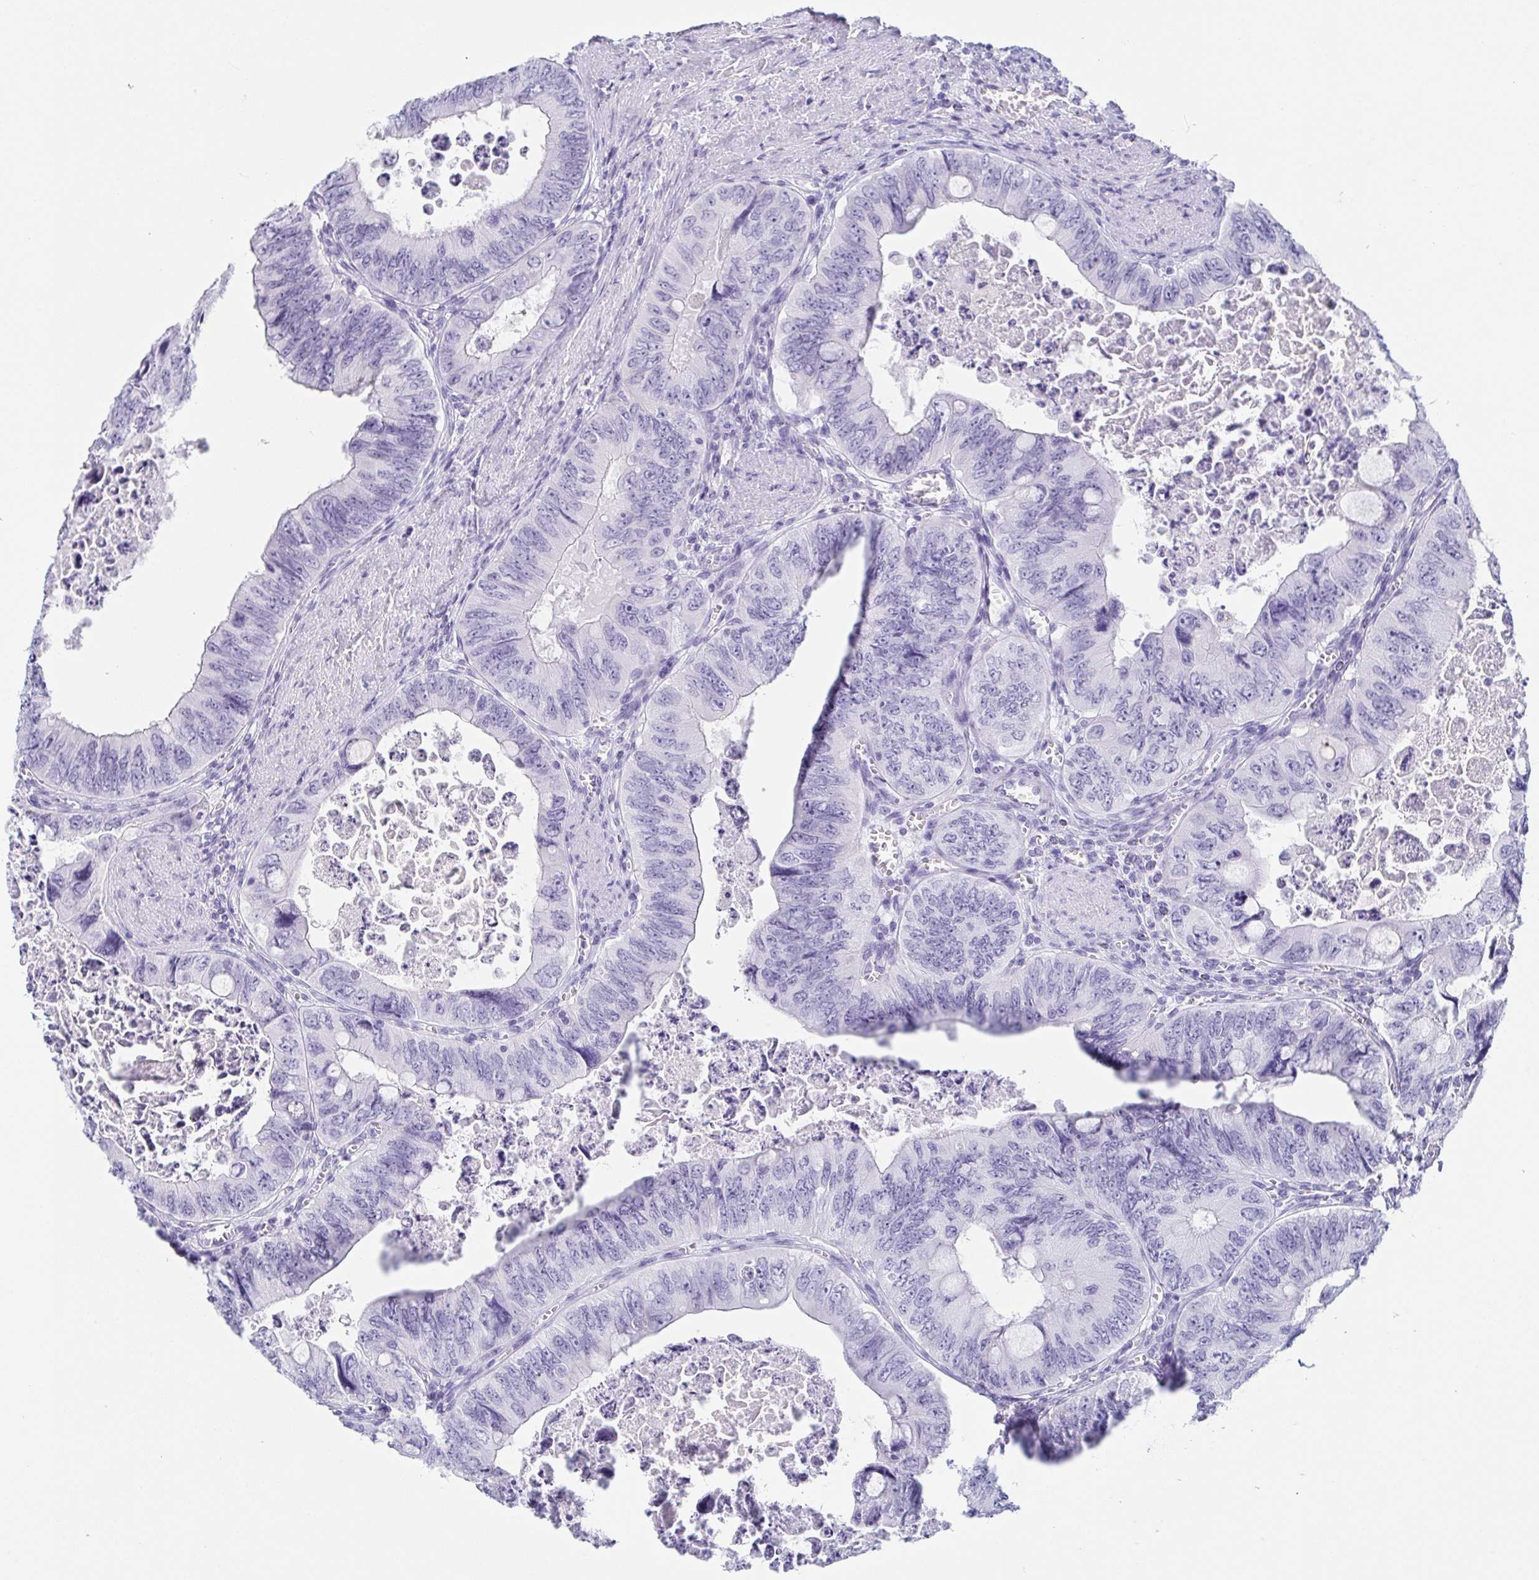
{"staining": {"intensity": "negative", "quantity": "none", "location": "none"}, "tissue": "colorectal cancer", "cell_type": "Tumor cells", "image_type": "cancer", "snomed": [{"axis": "morphology", "description": "Adenocarcinoma, NOS"}, {"axis": "topography", "description": "Colon"}], "caption": "The photomicrograph reveals no staining of tumor cells in colorectal adenocarcinoma.", "gene": "ZG16B", "patient": {"sex": "female", "age": 84}}